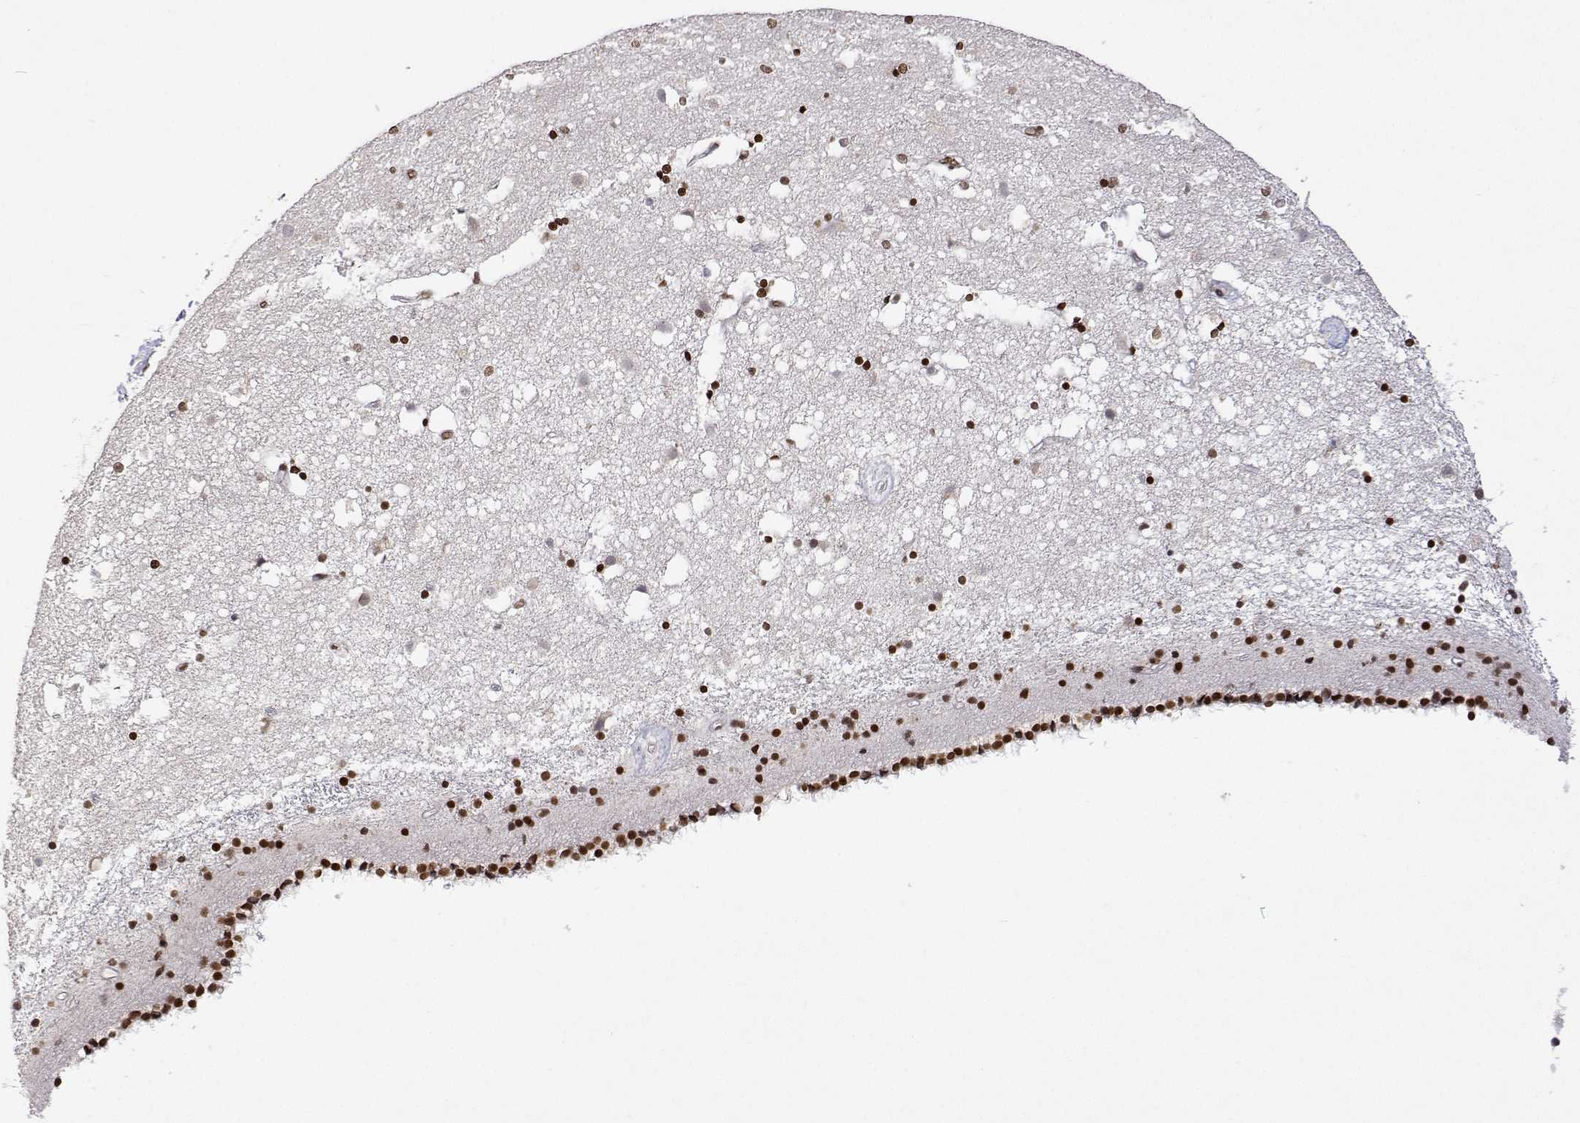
{"staining": {"intensity": "strong", "quantity": "<25%", "location": "nuclear"}, "tissue": "caudate", "cell_type": "Glial cells", "image_type": "normal", "snomed": [{"axis": "morphology", "description": "Normal tissue, NOS"}, {"axis": "topography", "description": "Lateral ventricle wall"}], "caption": "Strong nuclear positivity for a protein is identified in about <25% of glial cells of unremarkable caudate using immunohistochemistry.", "gene": "XPC", "patient": {"sex": "female", "age": 71}}